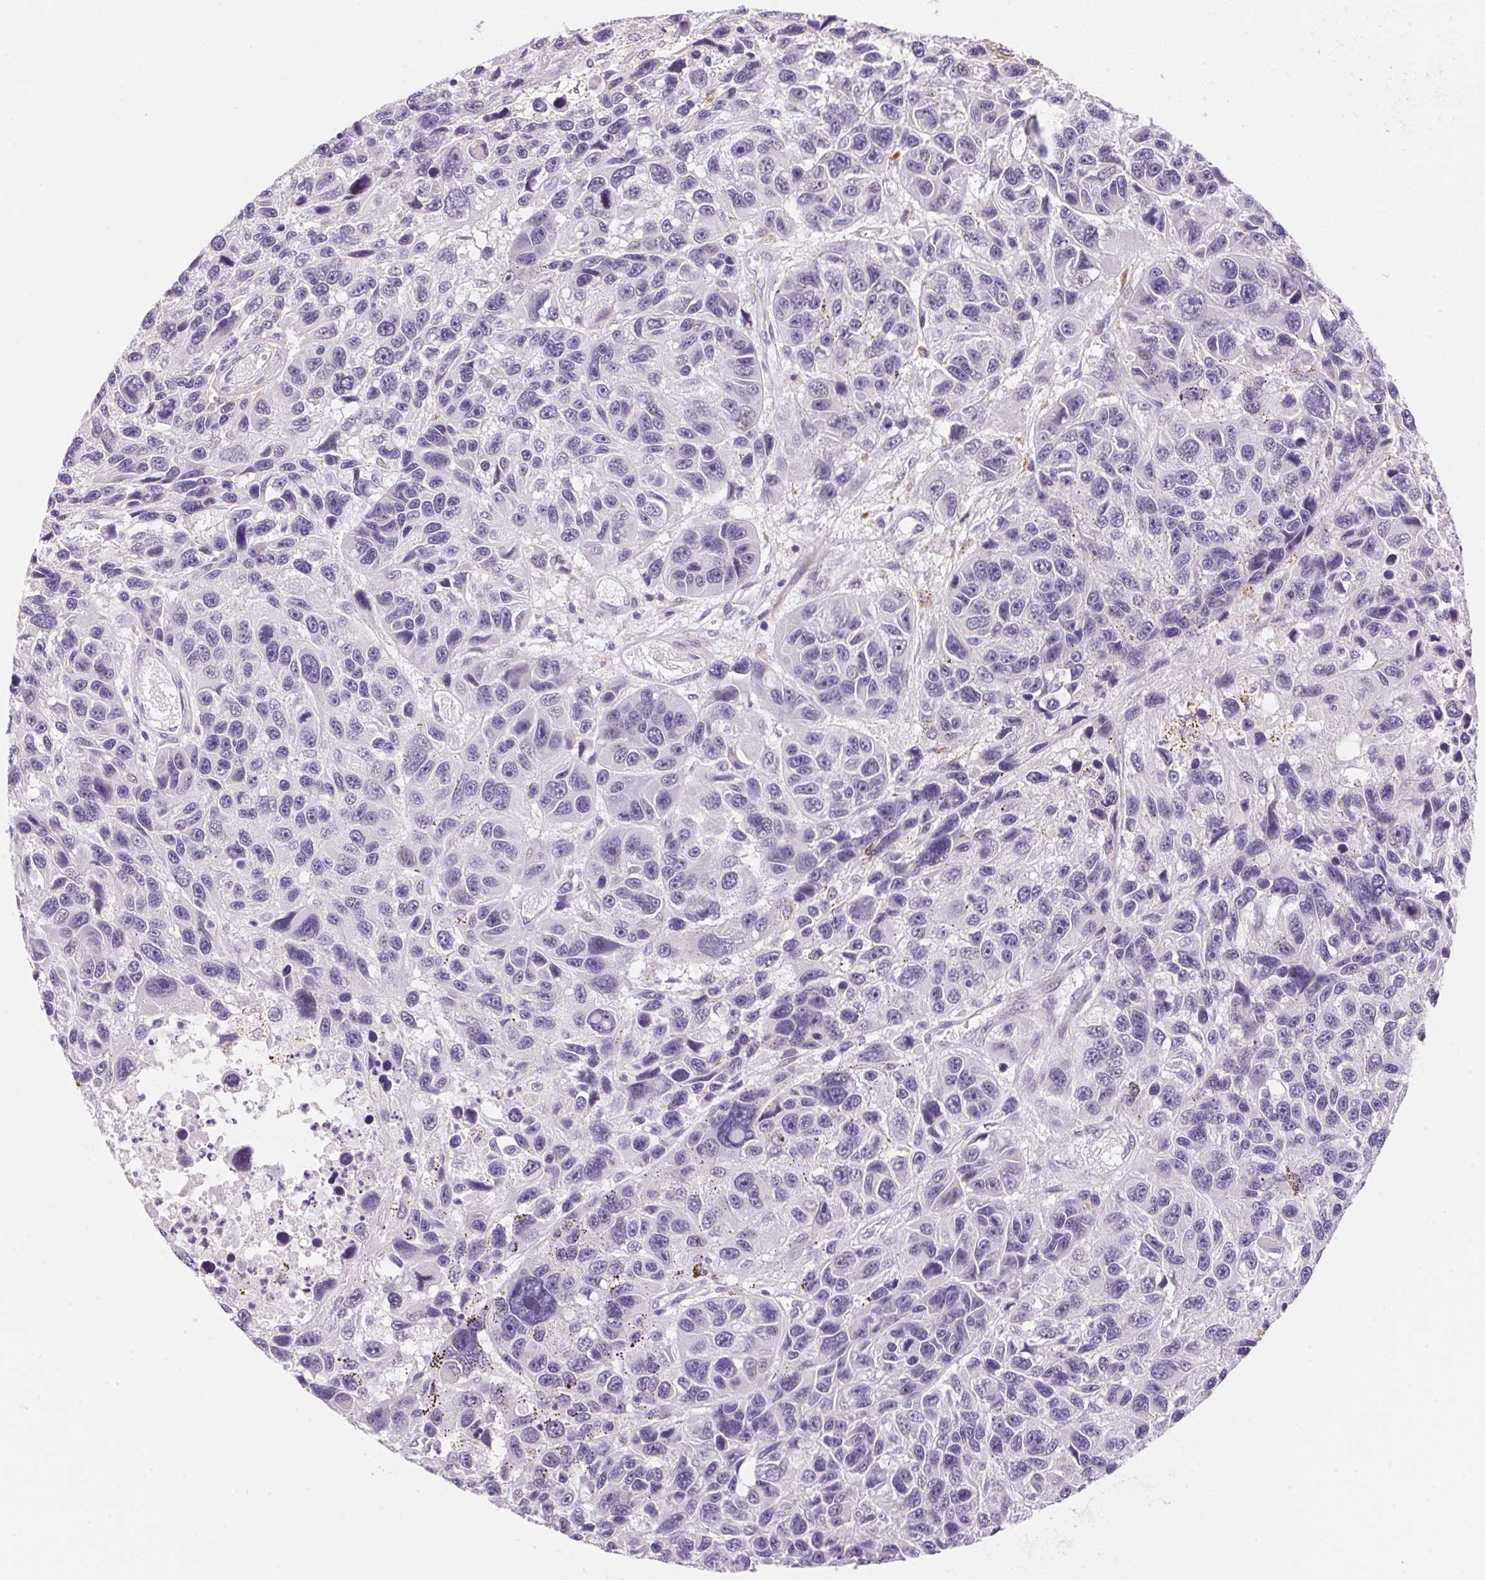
{"staining": {"intensity": "negative", "quantity": "none", "location": "none"}, "tissue": "melanoma", "cell_type": "Tumor cells", "image_type": "cancer", "snomed": [{"axis": "morphology", "description": "Malignant melanoma, NOS"}, {"axis": "topography", "description": "Skin"}], "caption": "This is an immunohistochemistry micrograph of melanoma. There is no positivity in tumor cells.", "gene": "TEKT1", "patient": {"sex": "male", "age": 53}}